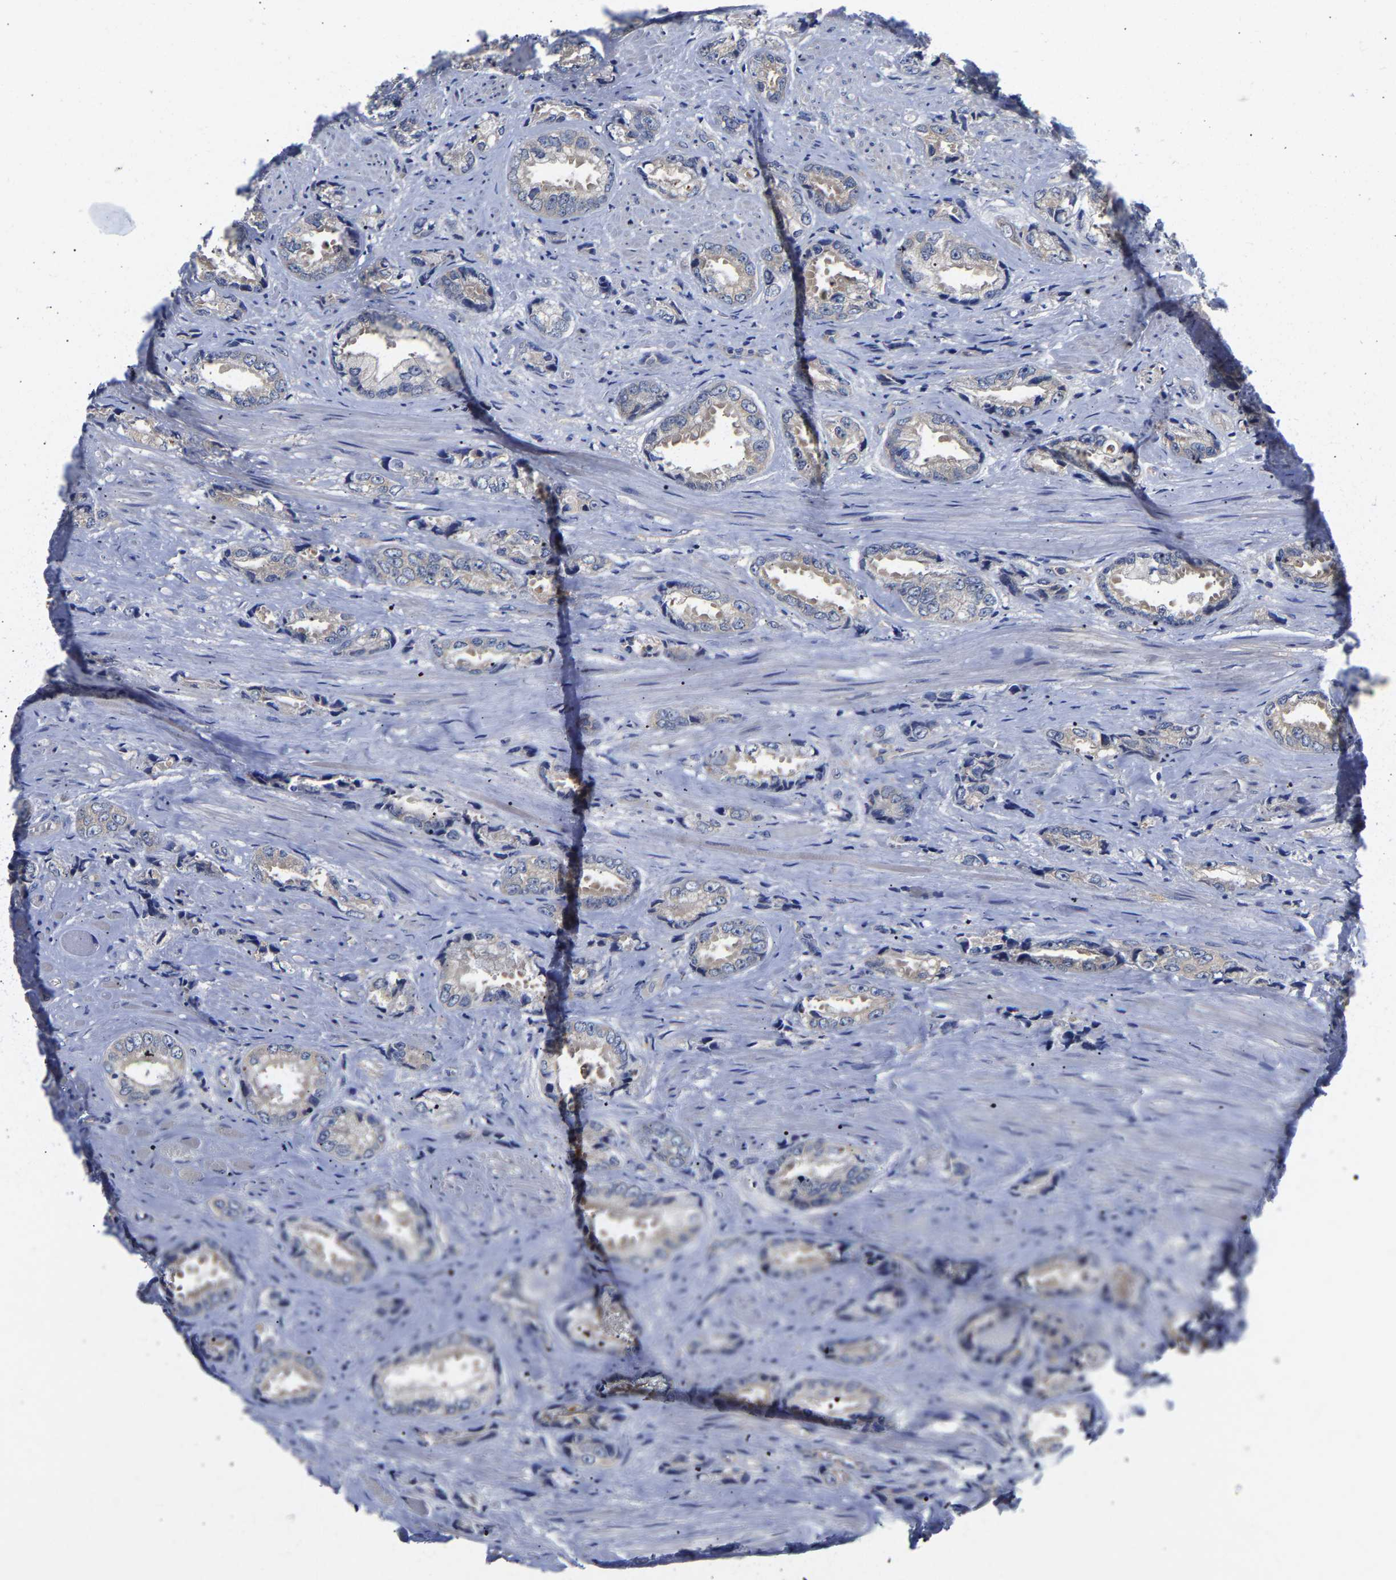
{"staining": {"intensity": "negative", "quantity": "none", "location": "none"}, "tissue": "prostate cancer", "cell_type": "Tumor cells", "image_type": "cancer", "snomed": [{"axis": "morphology", "description": "Adenocarcinoma, High grade"}, {"axis": "topography", "description": "Prostate"}], "caption": "An image of prostate cancer stained for a protein demonstrates no brown staining in tumor cells.", "gene": "CCDC6", "patient": {"sex": "male", "age": 61}}